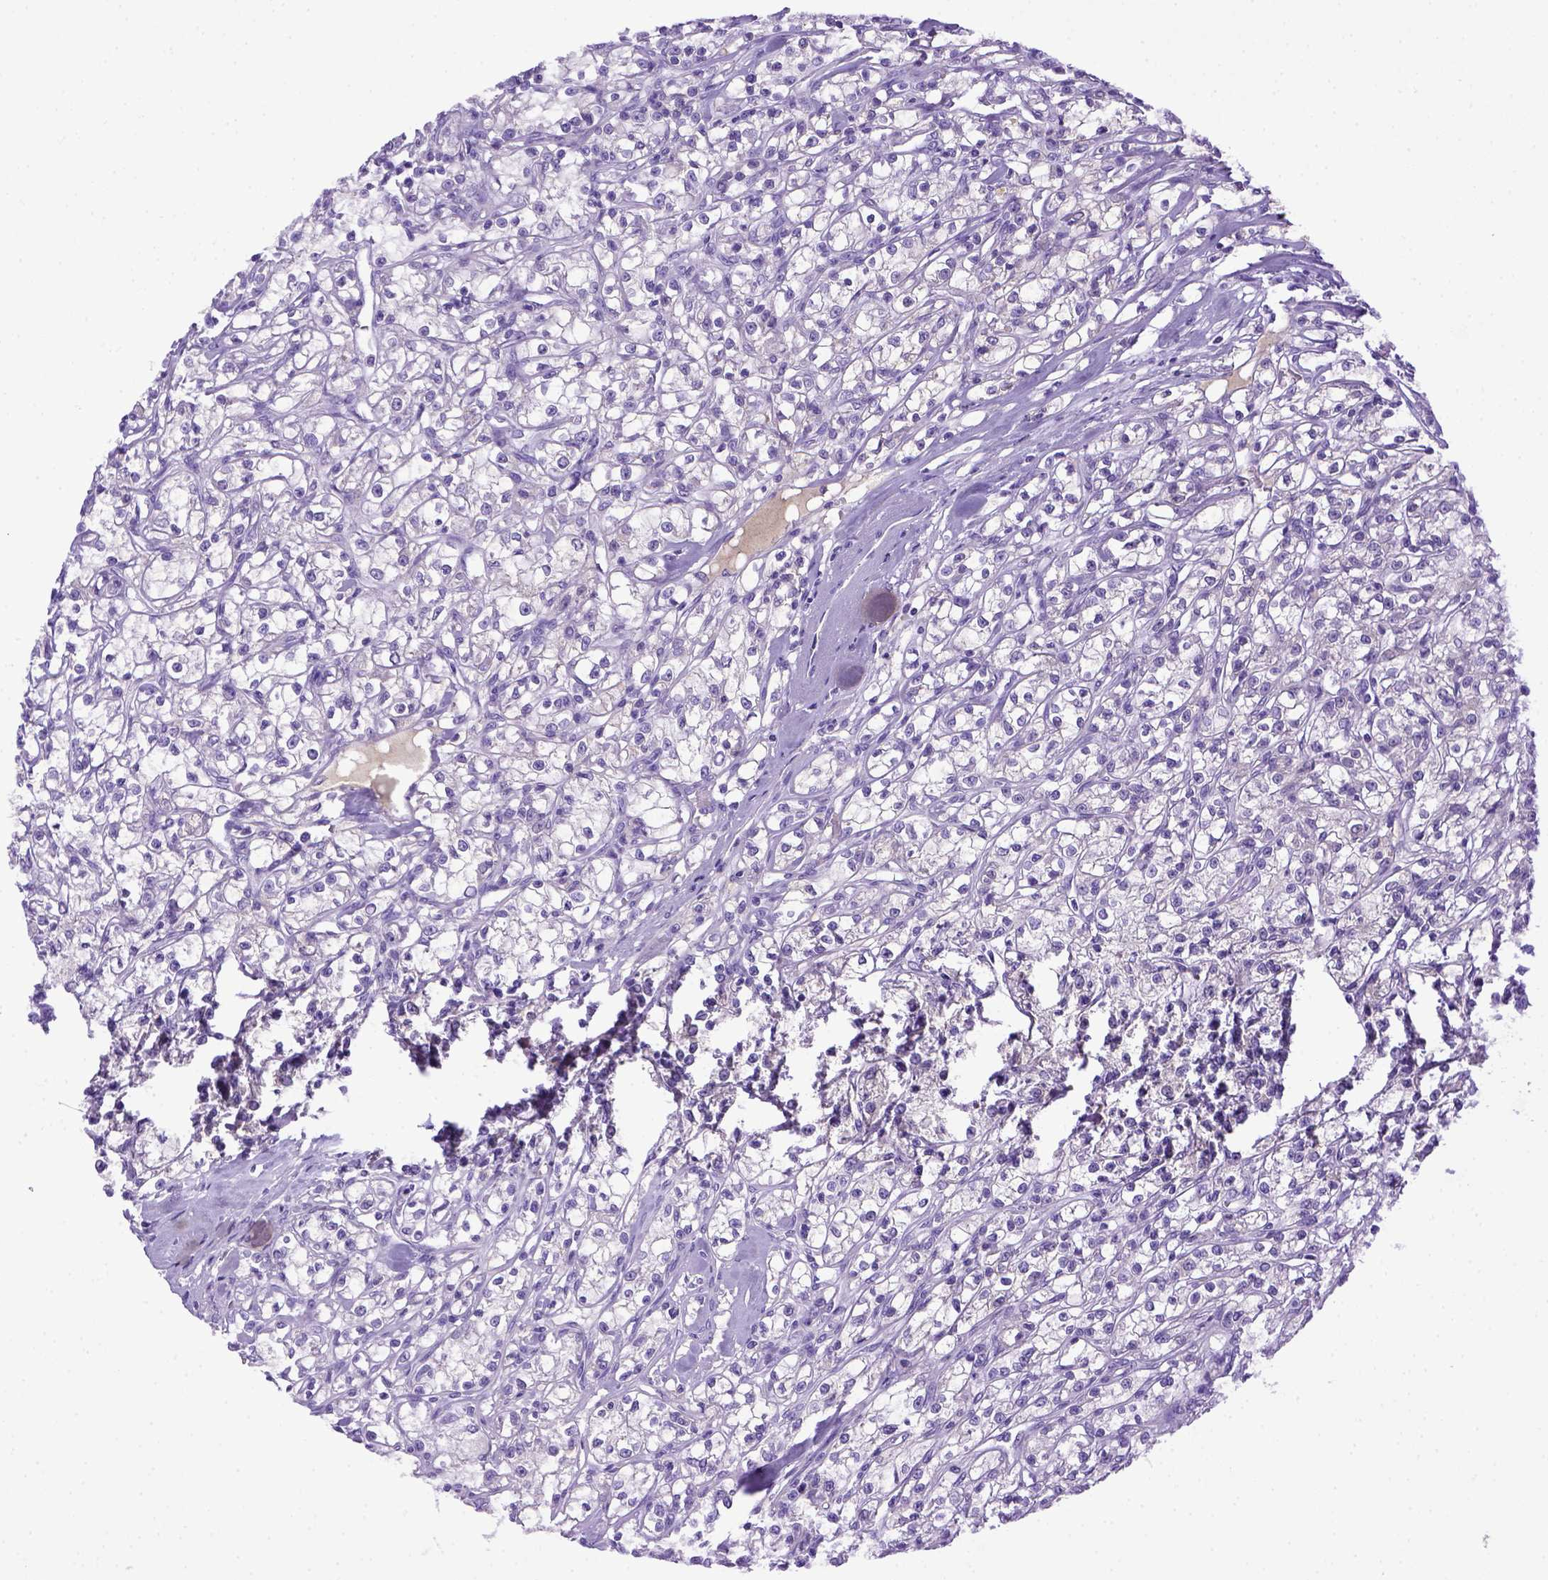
{"staining": {"intensity": "negative", "quantity": "none", "location": "none"}, "tissue": "renal cancer", "cell_type": "Tumor cells", "image_type": "cancer", "snomed": [{"axis": "morphology", "description": "Adenocarcinoma, NOS"}, {"axis": "topography", "description": "Kidney"}], "caption": "Renal adenocarcinoma was stained to show a protein in brown. There is no significant expression in tumor cells. (DAB (3,3'-diaminobenzidine) immunohistochemistry visualized using brightfield microscopy, high magnification).", "gene": "ITIH4", "patient": {"sex": "female", "age": 59}}